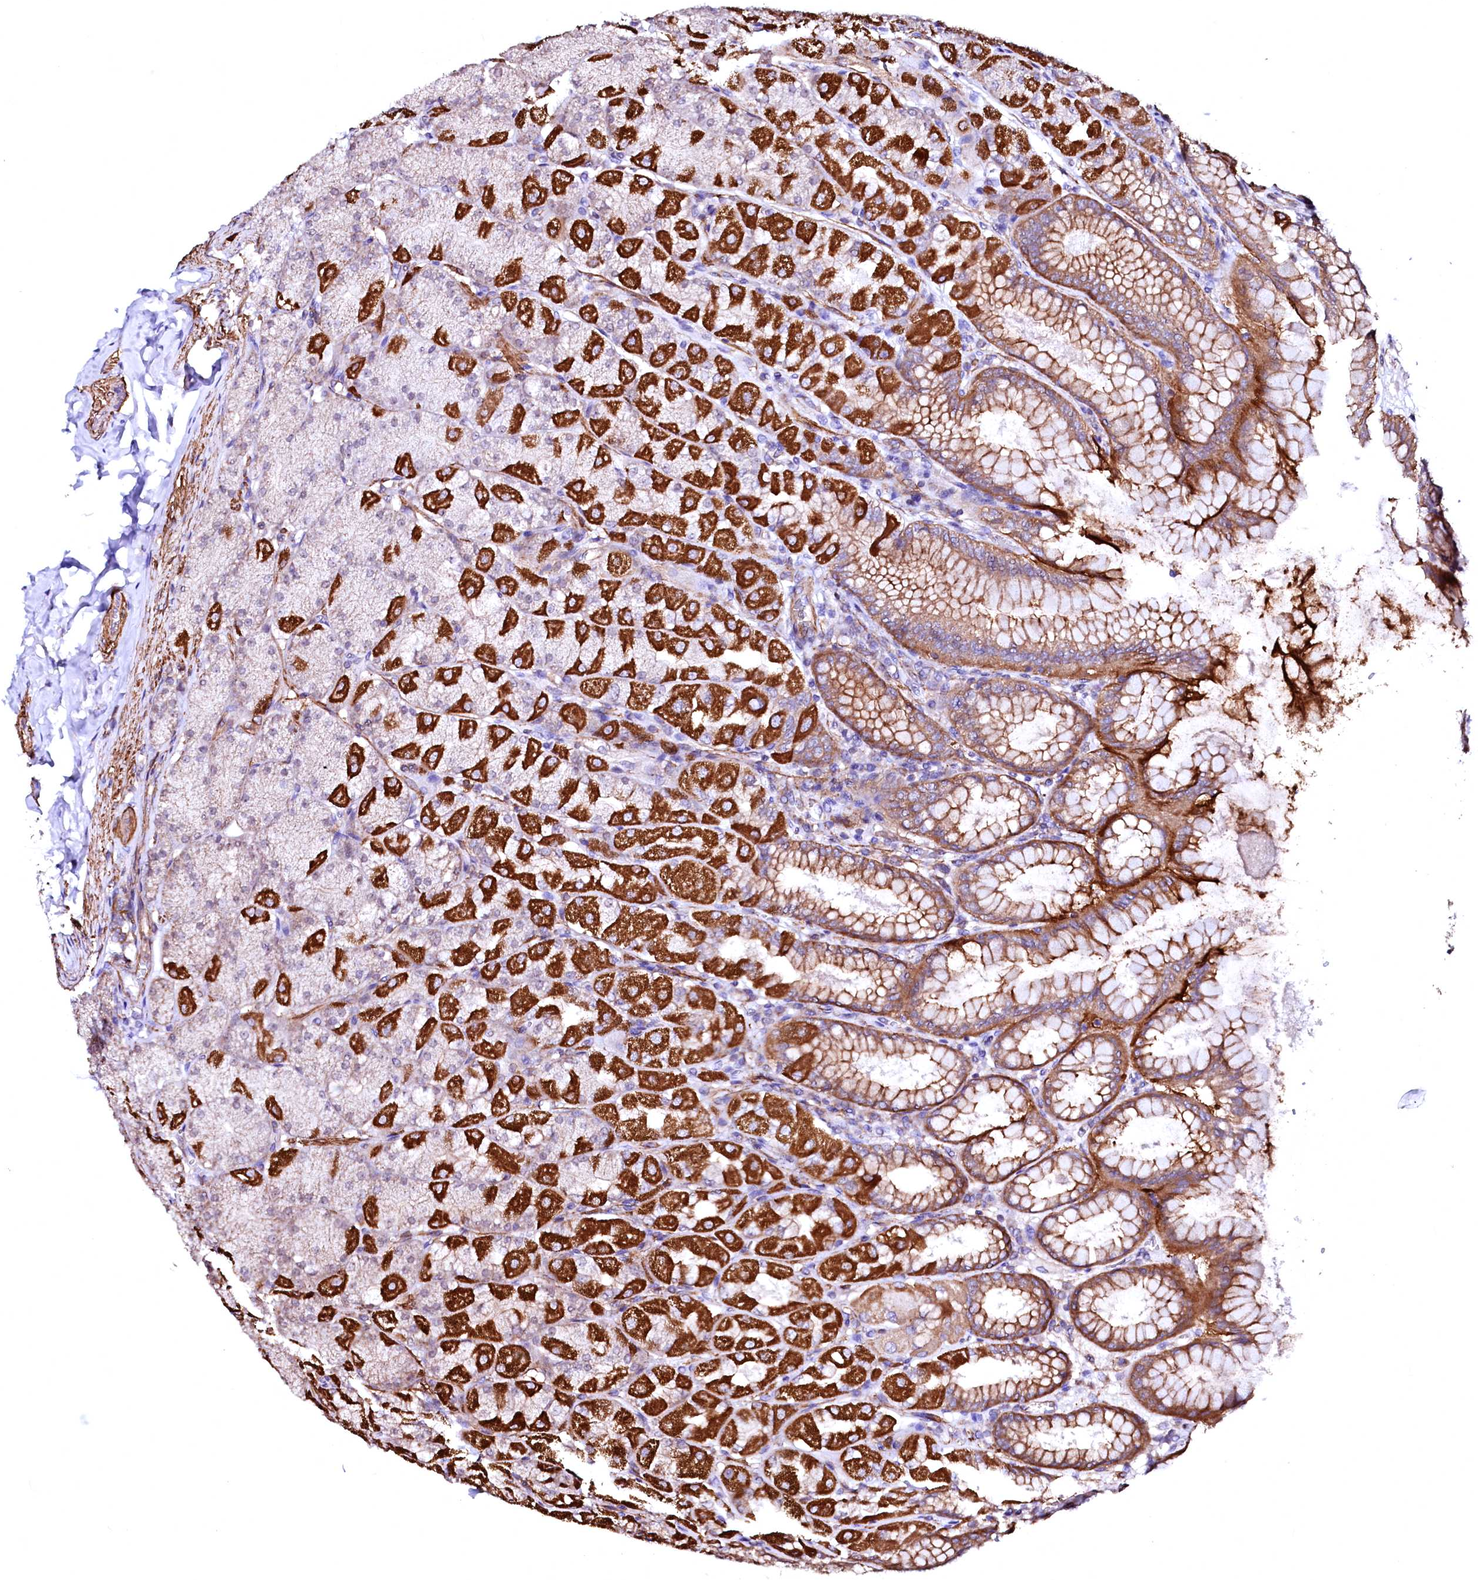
{"staining": {"intensity": "strong", "quantity": ">75%", "location": "cytoplasmic/membranous"}, "tissue": "stomach", "cell_type": "Glandular cells", "image_type": "normal", "snomed": [{"axis": "morphology", "description": "Normal tissue, NOS"}, {"axis": "topography", "description": "Stomach, upper"}], "caption": "Protein staining exhibits strong cytoplasmic/membranous staining in approximately >75% of glandular cells in normal stomach.", "gene": "GPR176", "patient": {"sex": "female", "age": 56}}